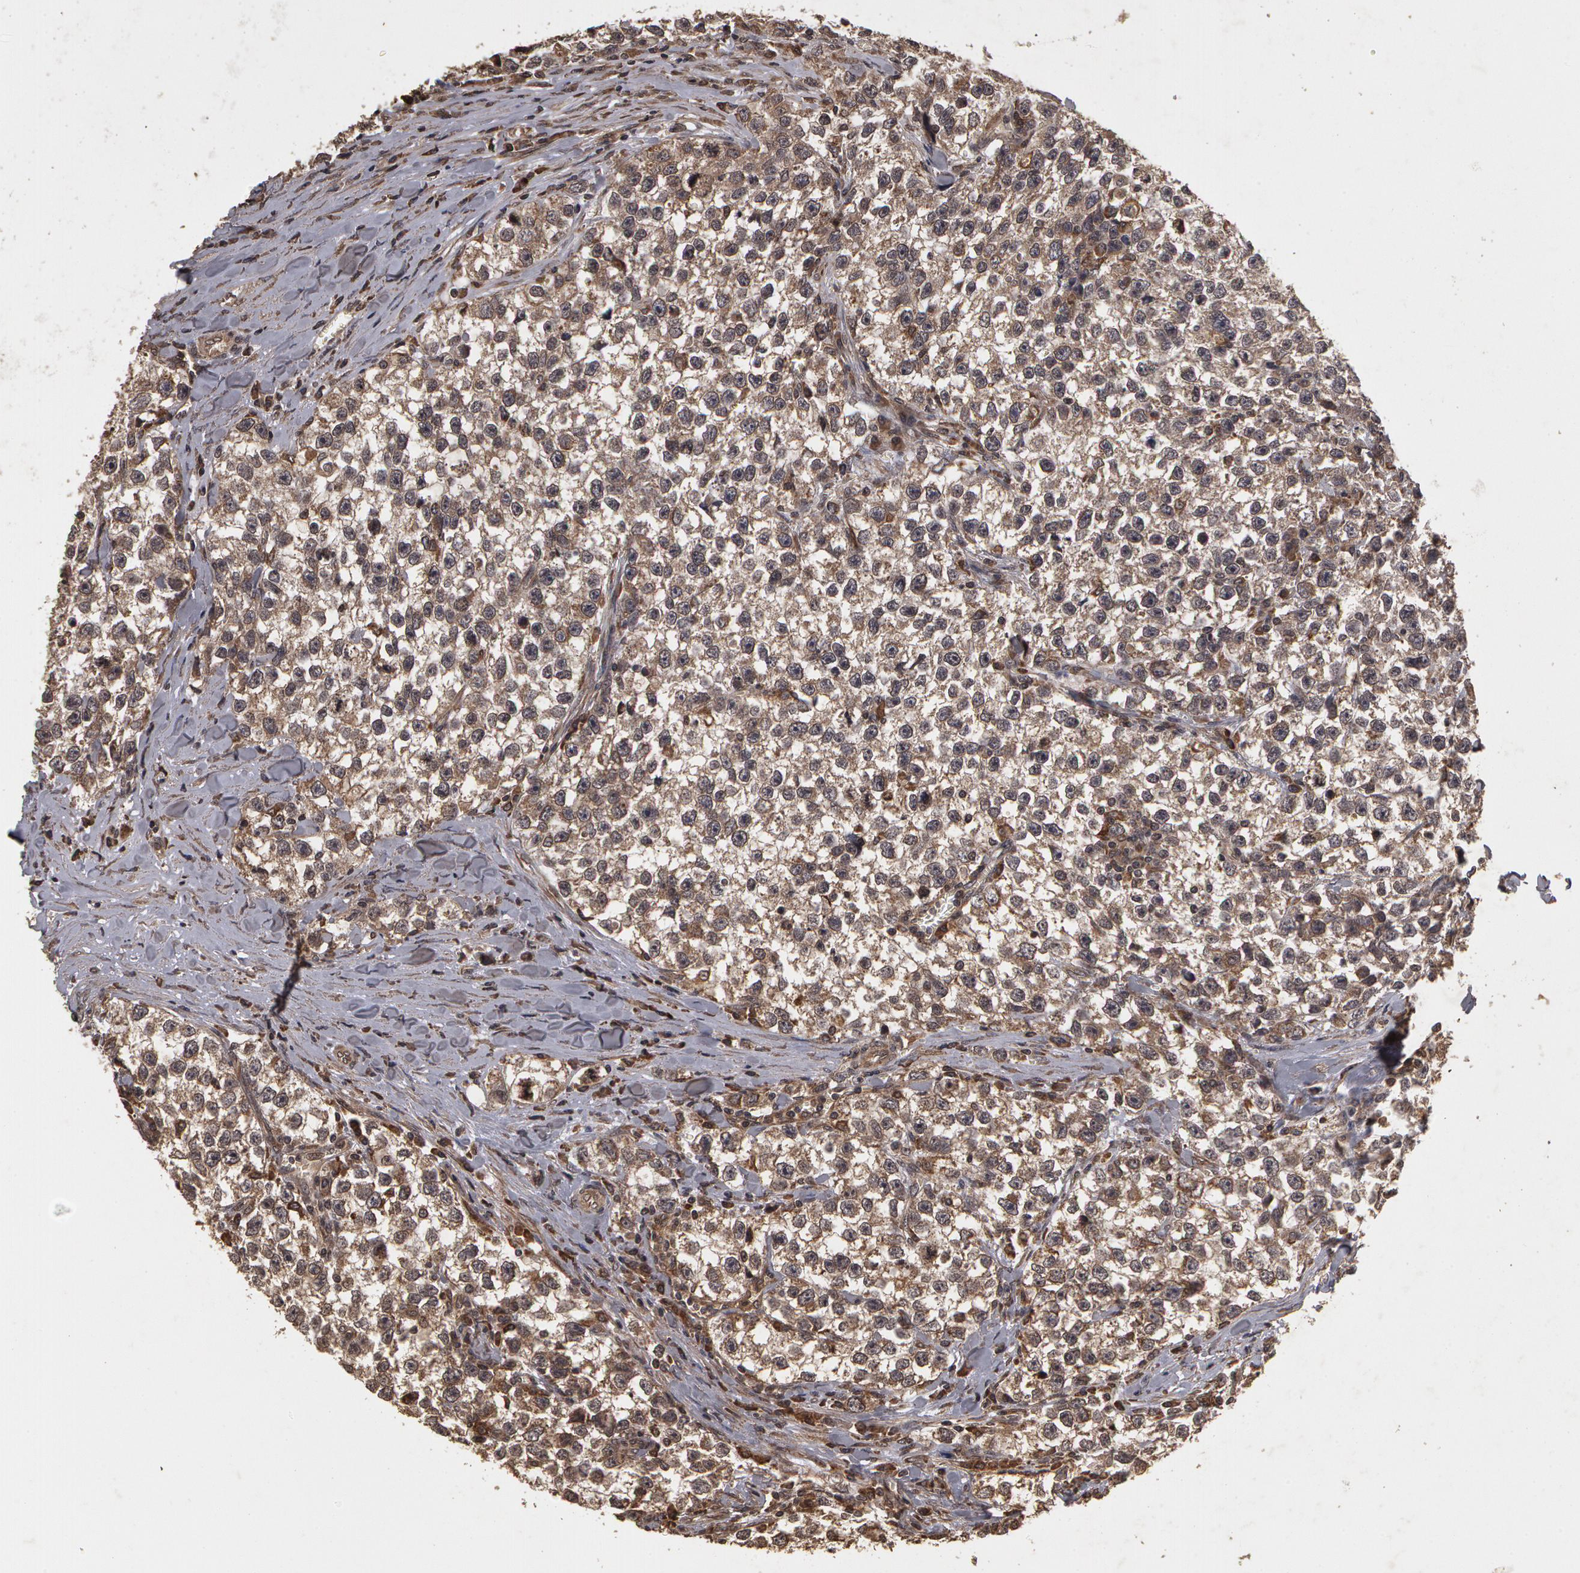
{"staining": {"intensity": "negative", "quantity": "none", "location": "none"}, "tissue": "testis cancer", "cell_type": "Tumor cells", "image_type": "cancer", "snomed": [{"axis": "morphology", "description": "Seminoma, NOS"}, {"axis": "morphology", "description": "Carcinoma, Embryonal, NOS"}, {"axis": "topography", "description": "Testis"}], "caption": "Tumor cells show no significant expression in testis embryonal carcinoma.", "gene": "CALR", "patient": {"sex": "male", "age": 30}}